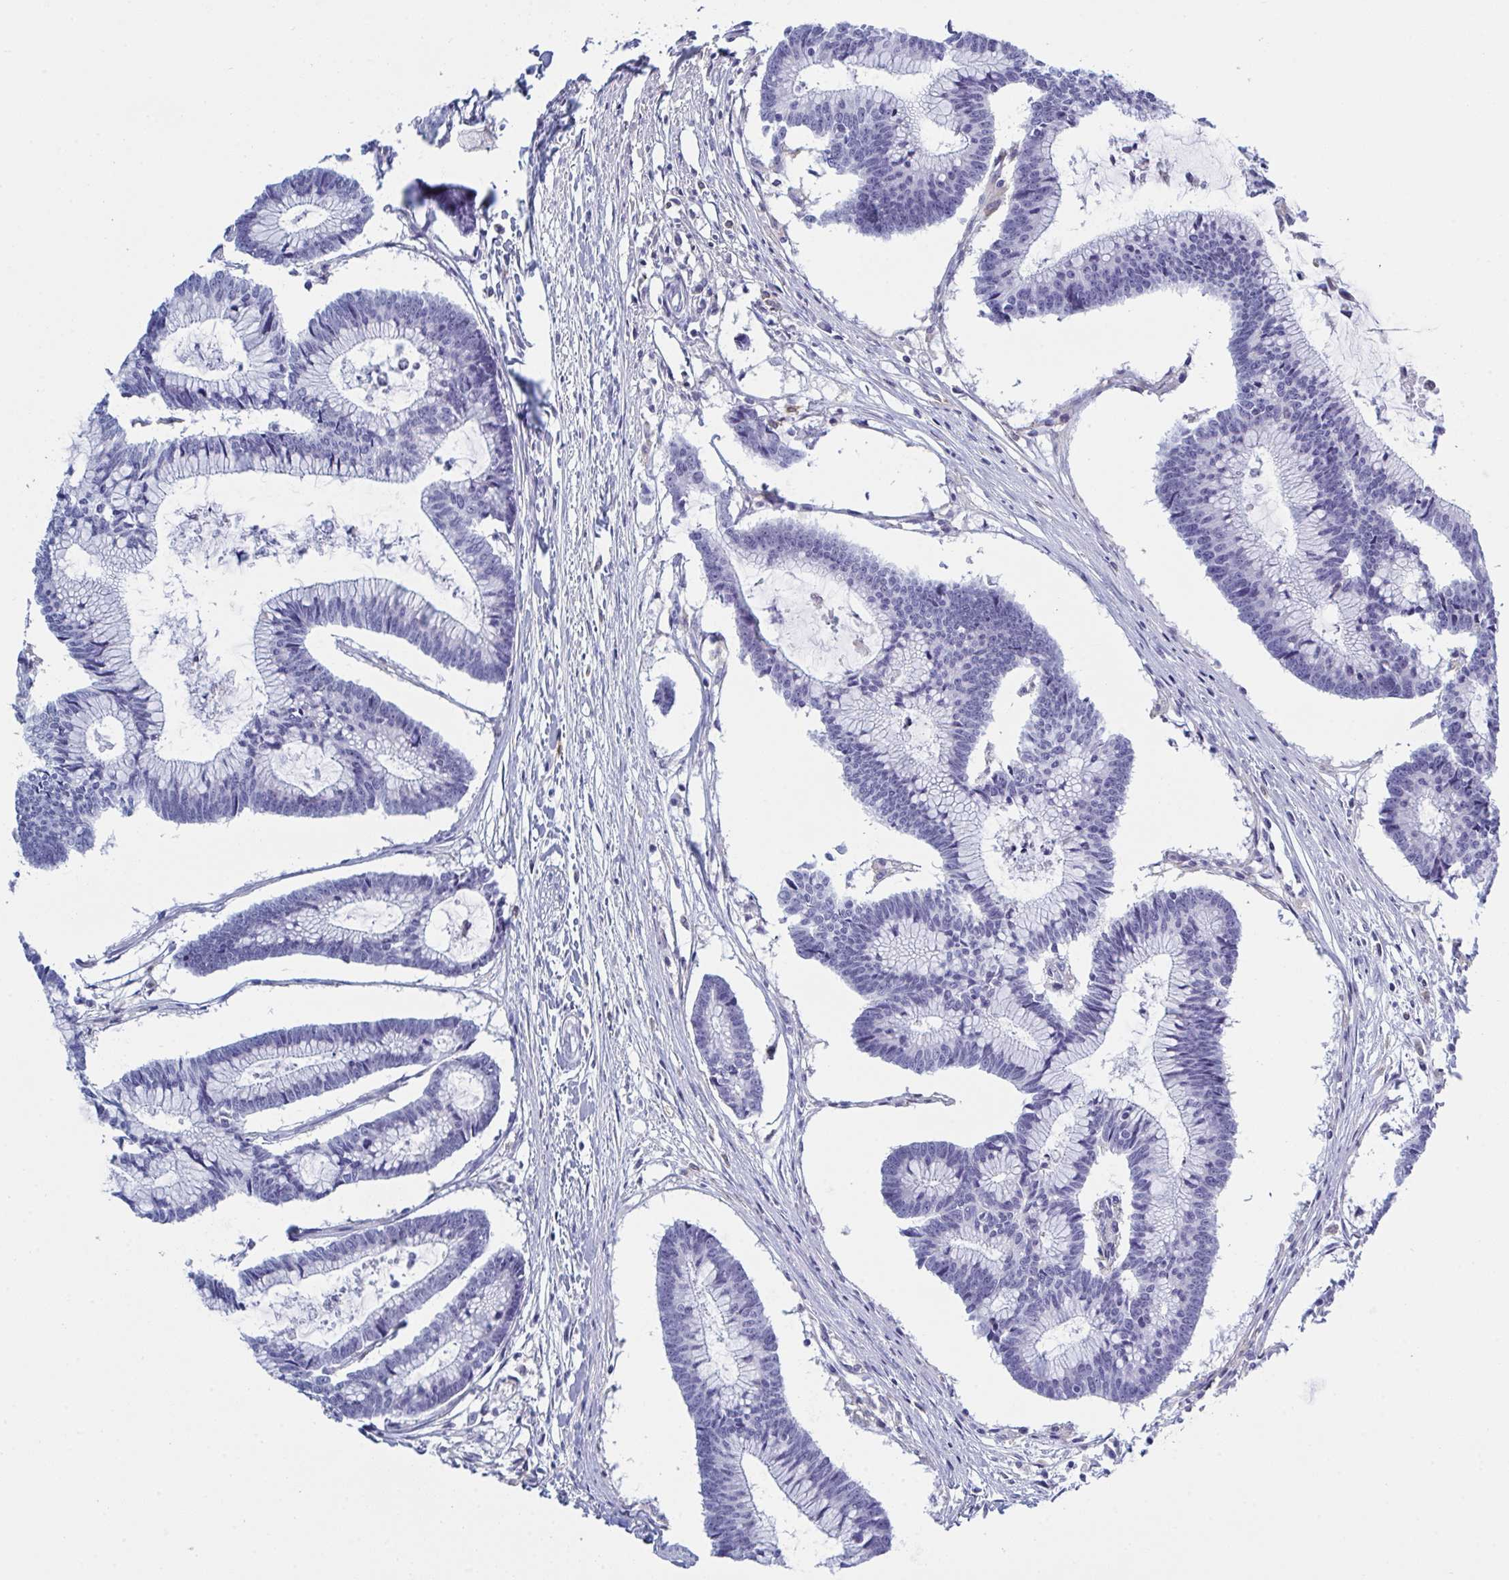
{"staining": {"intensity": "negative", "quantity": "none", "location": "none"}, "tissue": "colorectal cancer", "cell_type": "Tumor cells", "image_type": "cancer", "snomed": [{"axis": "morphology", "description": "Adenocarcinoma, NOS"}, {"axis": "topography", "description": "Colon"}], "caption": "DAB immunohistochemical staining of human adenocarcinoma (colorectal) exhibits no significant expression in tumor cells.", "gene": "MYO1F", "patient": {"sex": "female", "age": 78}}